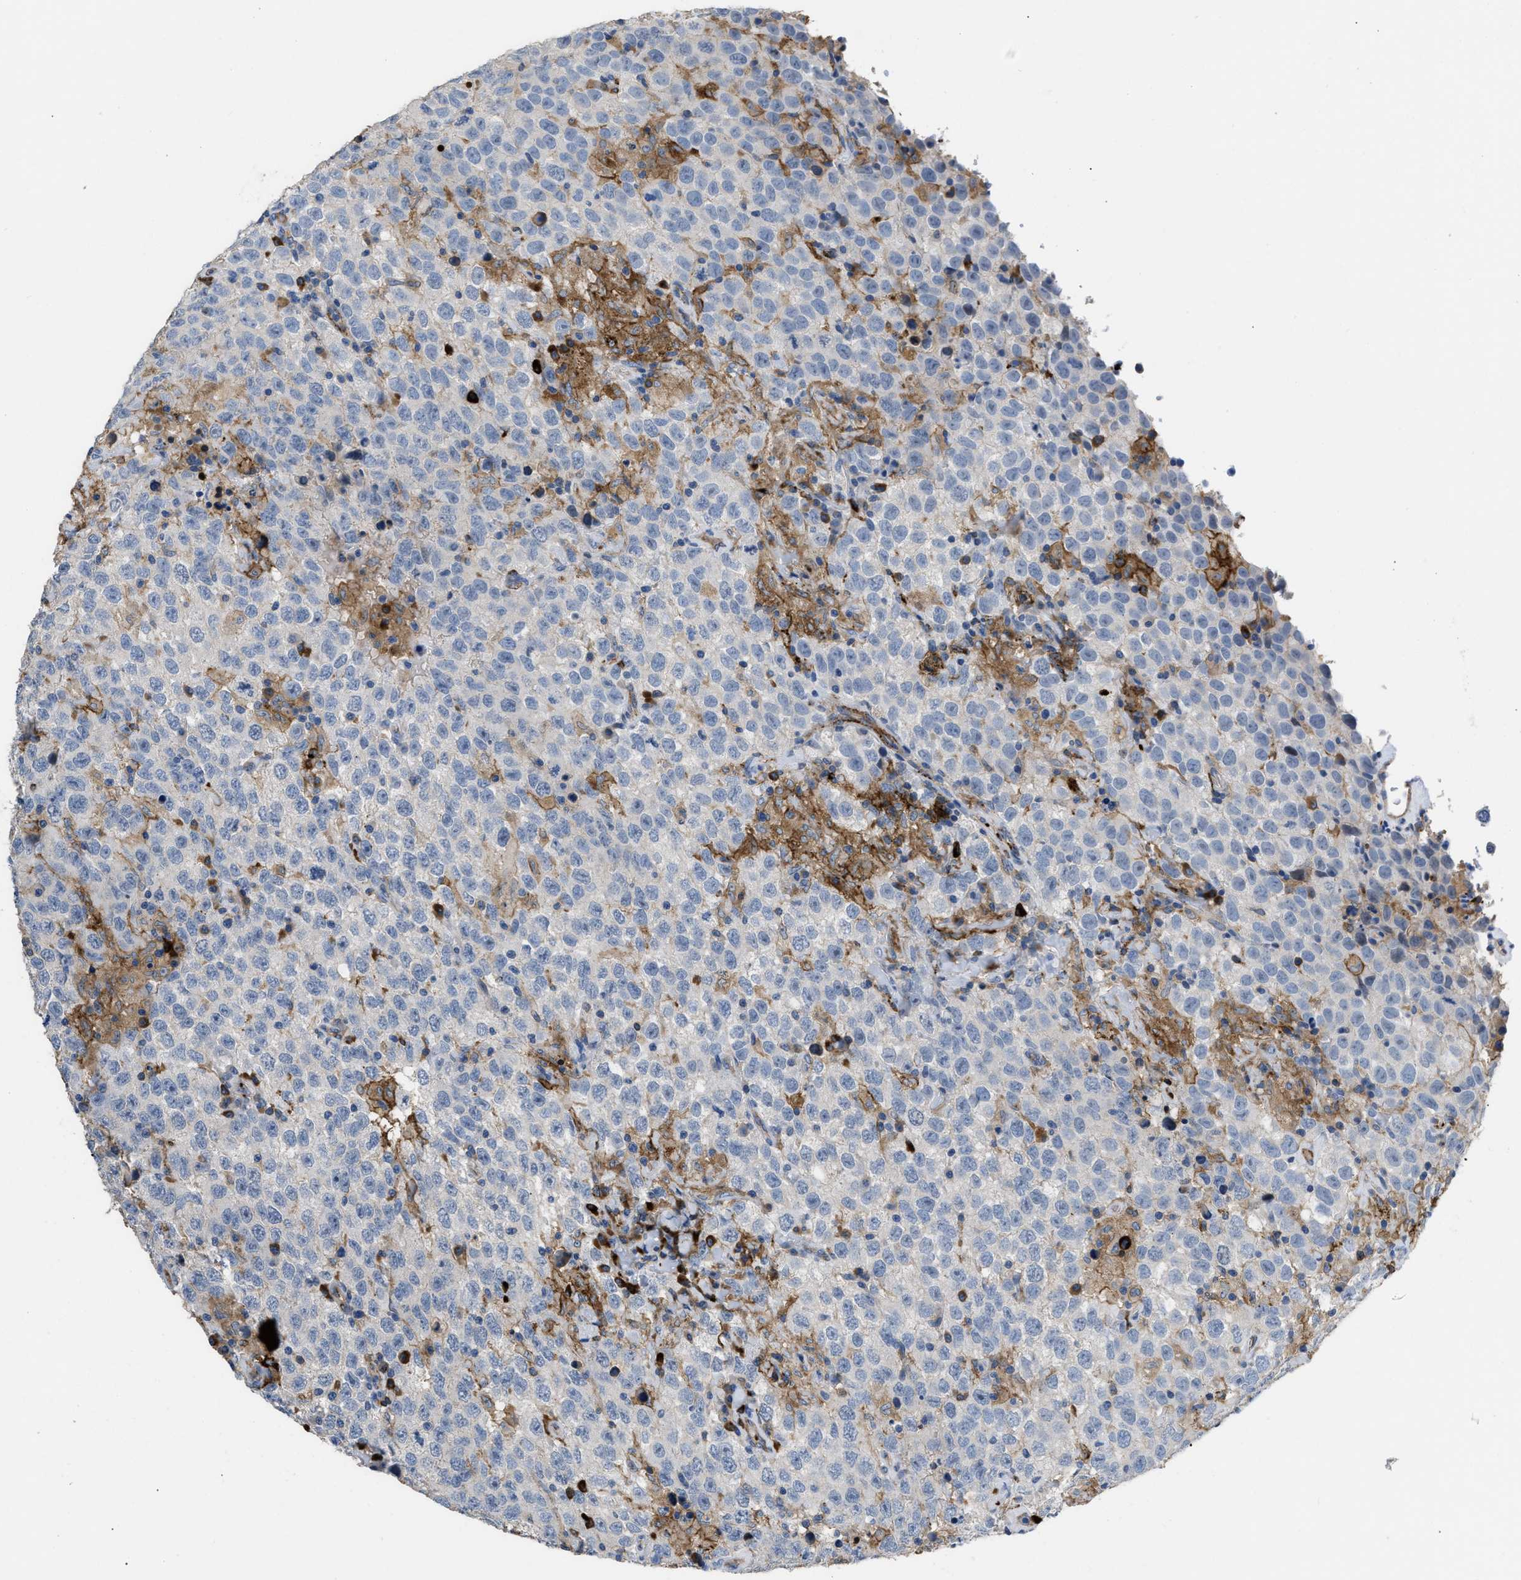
{"staining": {"intensity": "negative", "quantity": "none", "location": "none"}, "tissue": "testis cancer", "cell_type": "Tumor cells", "image_type": "cancer", "snomed": [{"axis": "morphology", "description": "Seminoma, NOS"}, {"axis": "topography", "description": "Testis"}], "caption": "A high-resolution image shows IHC staining of seminoma (testis), which reveals no significant positivity in tumor cells.", "gene": "FGF18", "patient": {"sex": "male", "age": 41}}